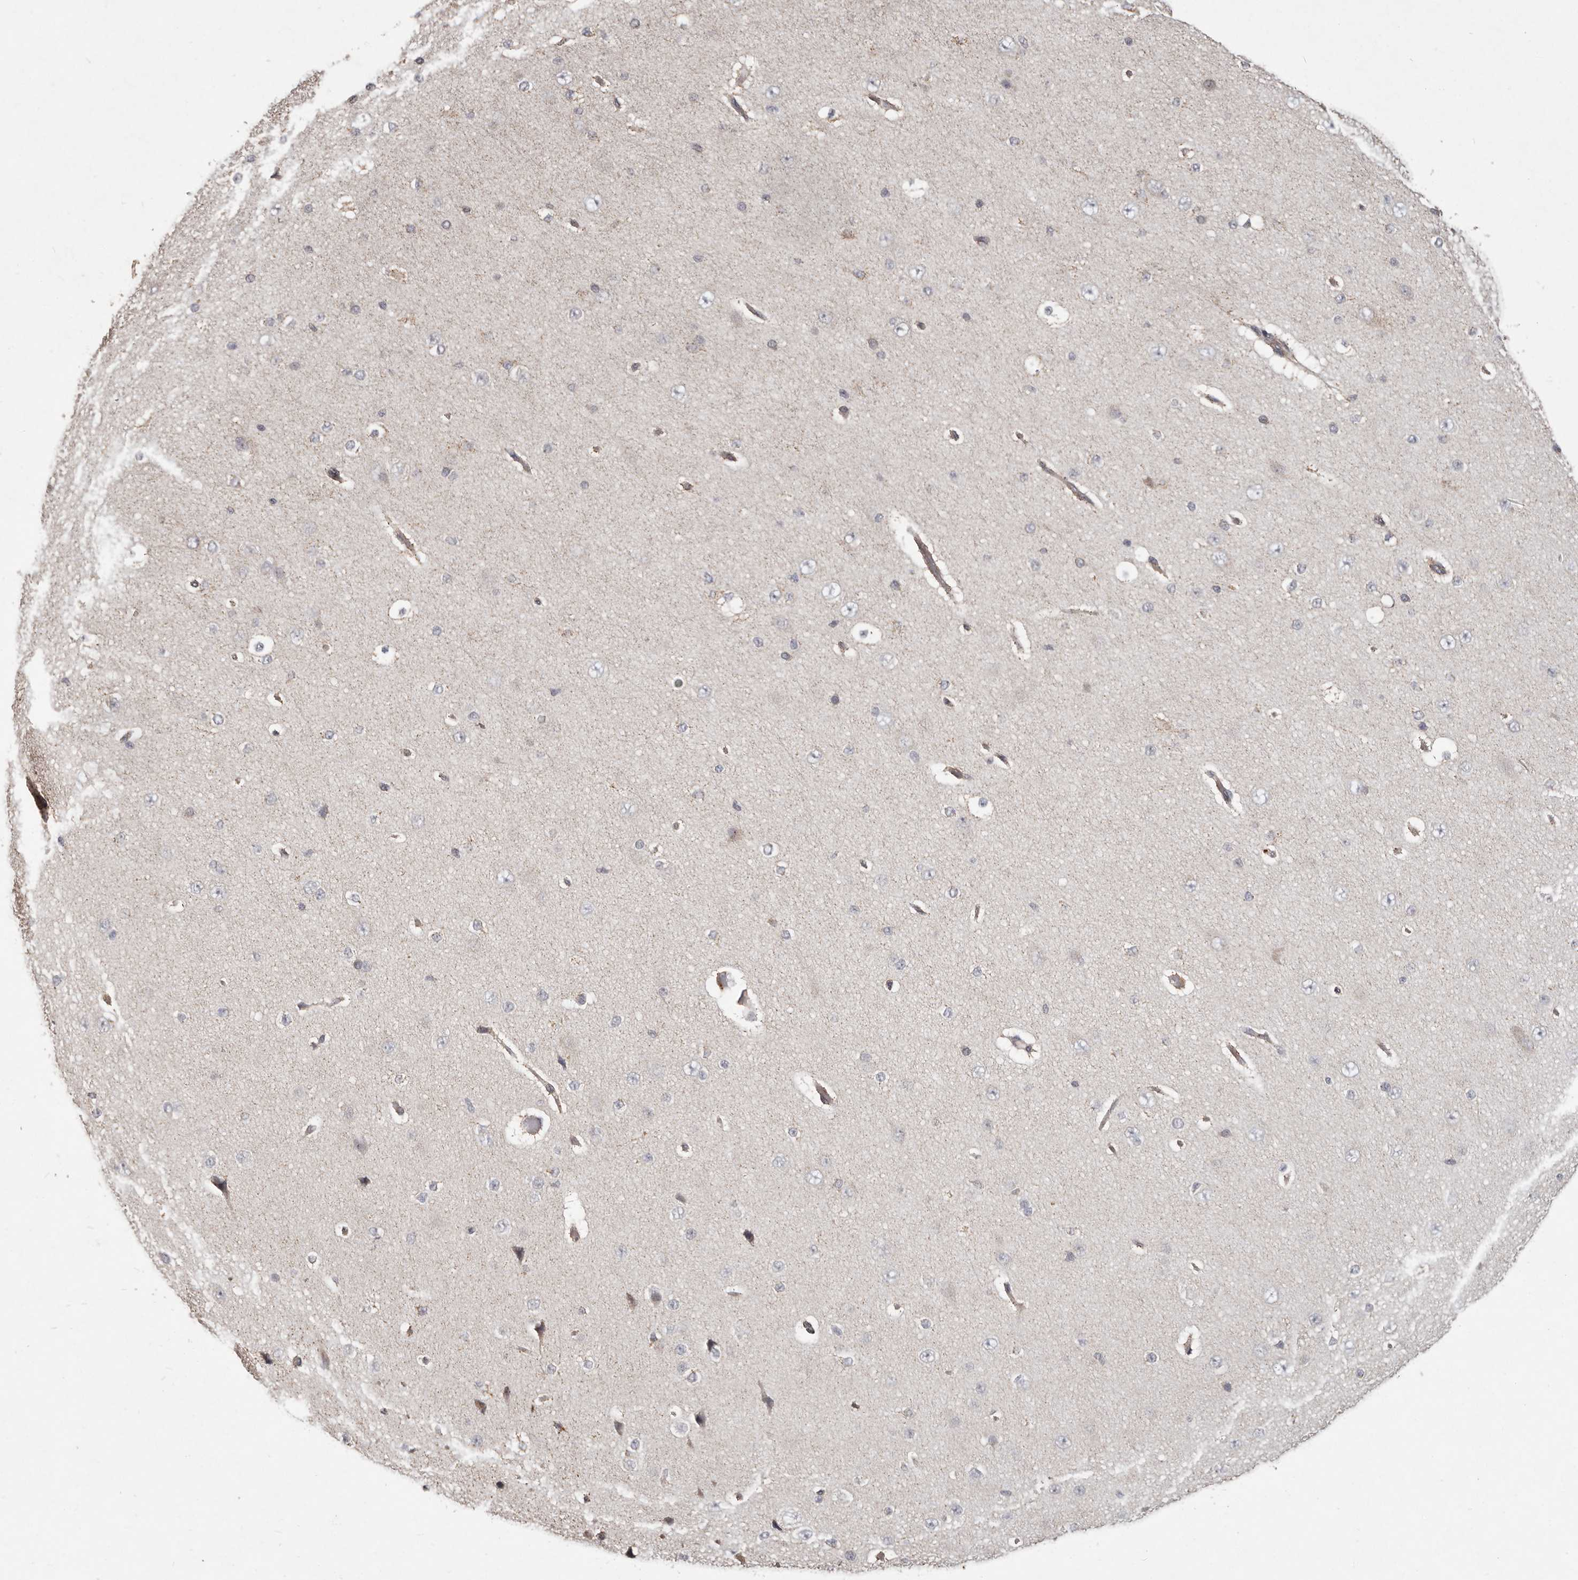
{"staining": {"intensity": "weak", "quantity": ">75%", "location": "cytoplasmic/membranous"}, "tissue": "cerebral cortex", "cell_type": "Endothelial cells", "image_type": "normal", "snomed": [{"axis": "morphology", "description": "Normal tissue, NOS"}, {"axis": "morphology", "description": "Developmental malformation"}, {"axis": "topography", "description": "Cerebral cortex"}], "caption": "Immunohistochemistry of unremarkable cerebral cortex reveals low levels of weak cytoplasmic/membranous staining in about >75% of endothelial cells.", "gene": "PLOD2", "patient": {"sex": "female", "age": 30}}